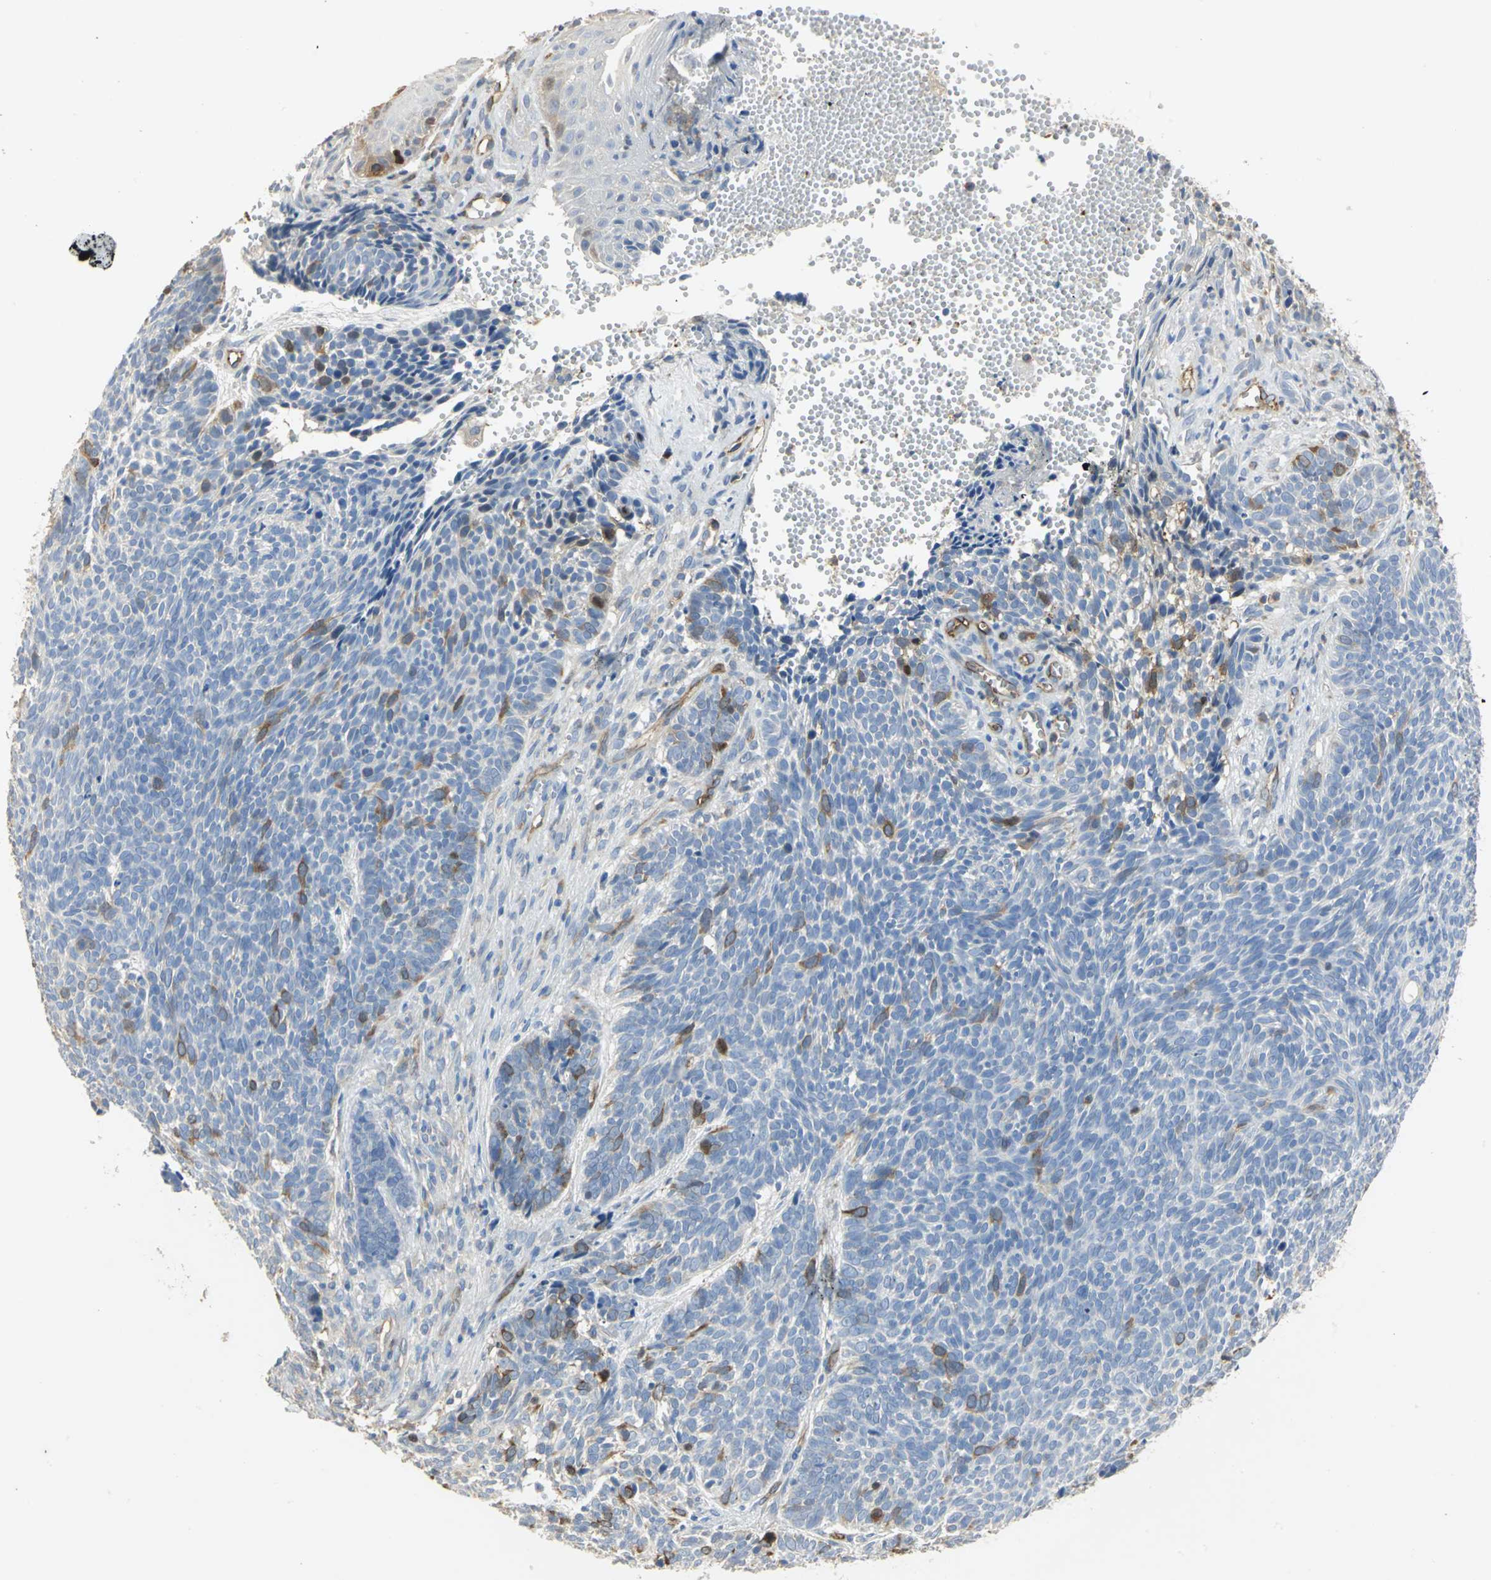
{"staining": {"intensity": "moderate", "quantity": "<25%", "location": "cytoplasmic/membranous"}, "tissue": "skin cancer", "cell_type": "Tumor cells", "image_type": "cancer", "snomed": [{"axis": "morphology", "description": "Basal cell carcinoma"}, {"axis": "topography", "description": "Skin"}], "caption": "Skin basal cell carcinoma stained with a protein marker demonstrates moderate staining in tumor cells.", "gene": "DLGAP5", "patient": {"sex": "male", "age": 84}}